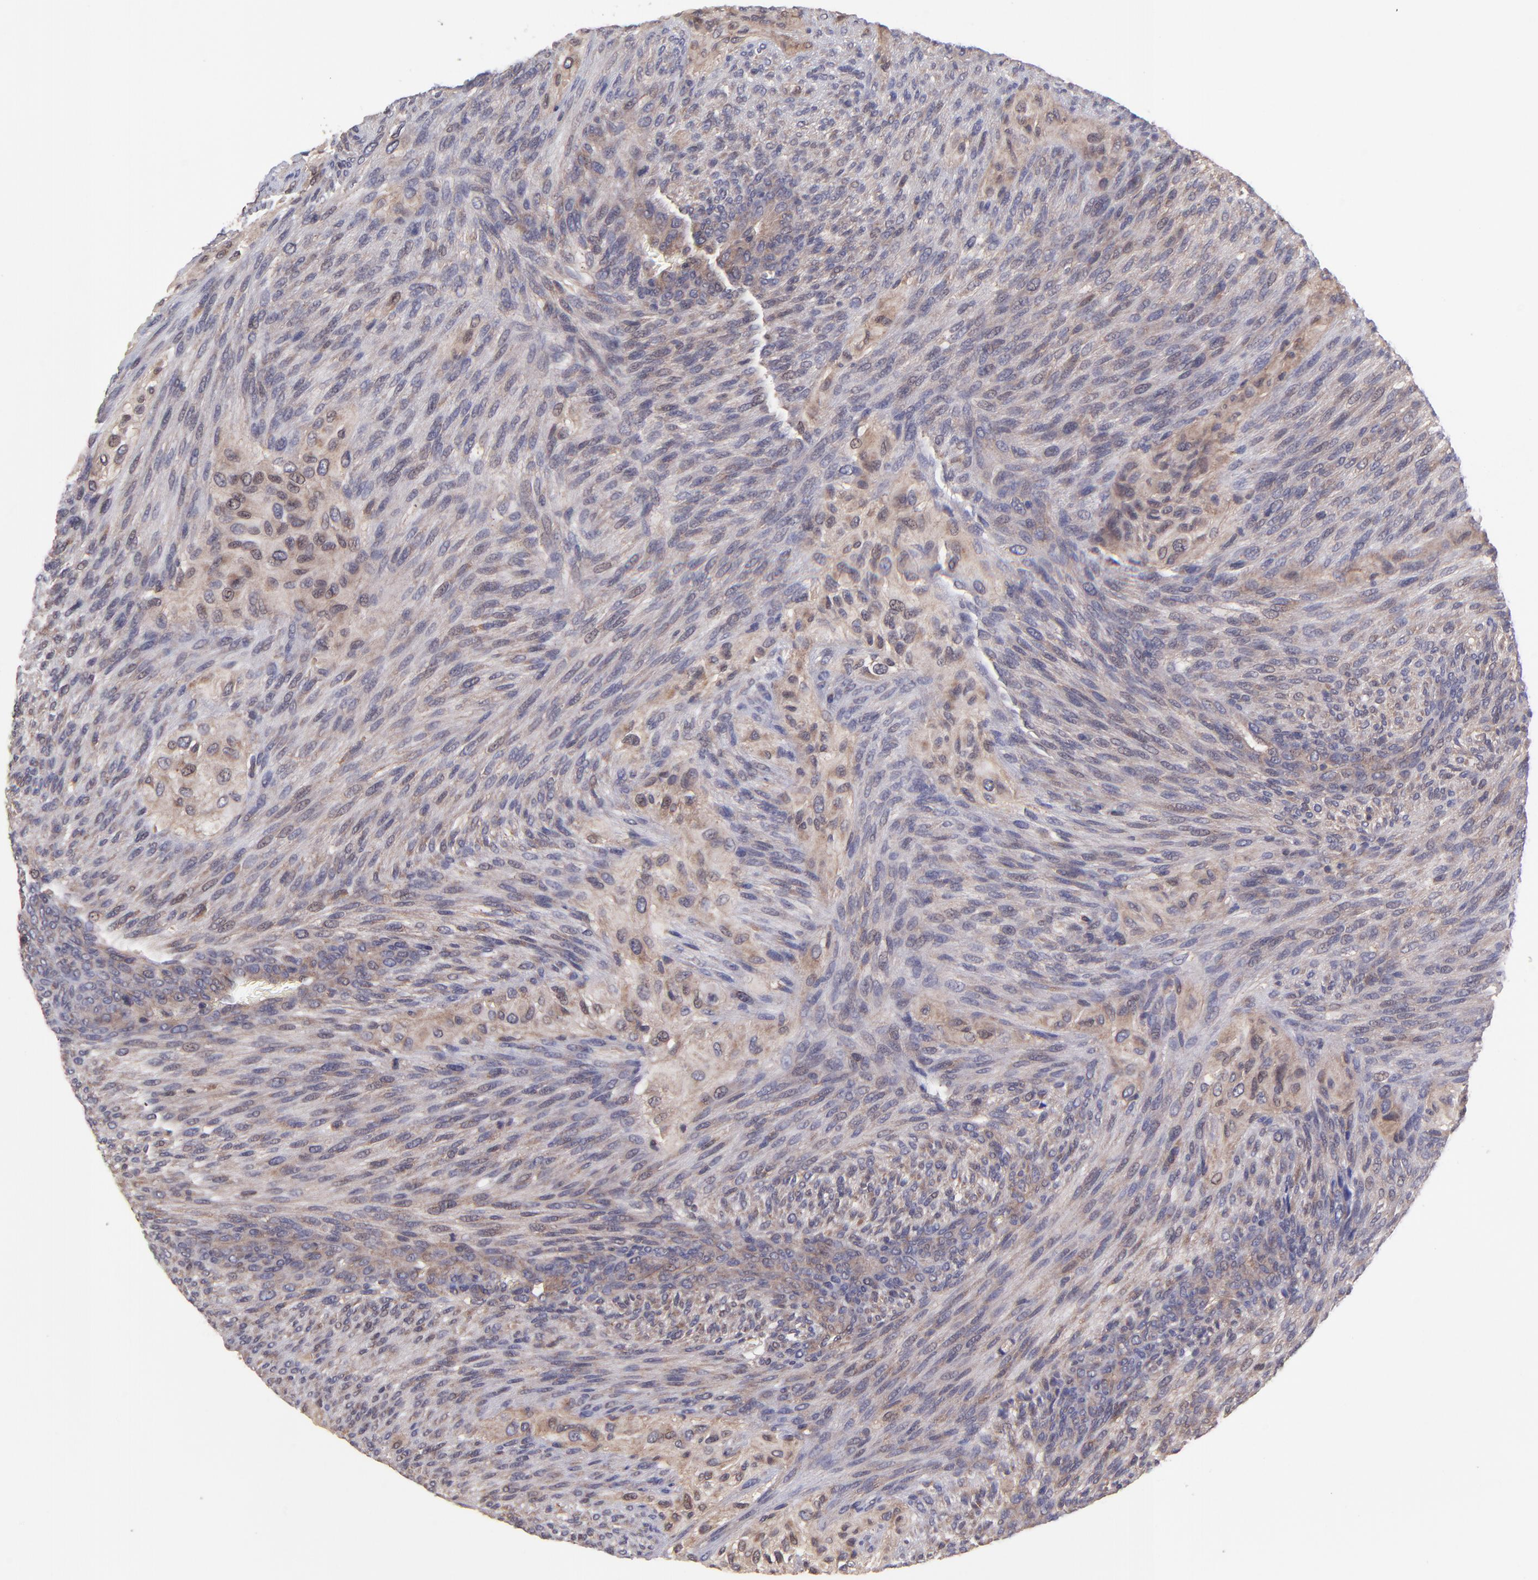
{"staining": {"intensity": "moderate", "quantity": "<25%", "location": "cytoplasmic/membranous"}, "tissue": "glioma", "cell_type": "Tumor cells", "image_type": "cancer", "snomed": [{"axis": "morphology", "description": "Glioma, malignant, High grade"}, {"axis": "topography", "description": "Cerebral cortex"}], "caption": "DAB (3,3'-diaminobenzidine) immunohistochemical staining of human malignant glioma (high-grade) exhibits moderate cytoplasmic/membranous protein expression in about <25% of tumor cells.", "gene": "NSF", "patient": {"sex": "female", "age": 55}}